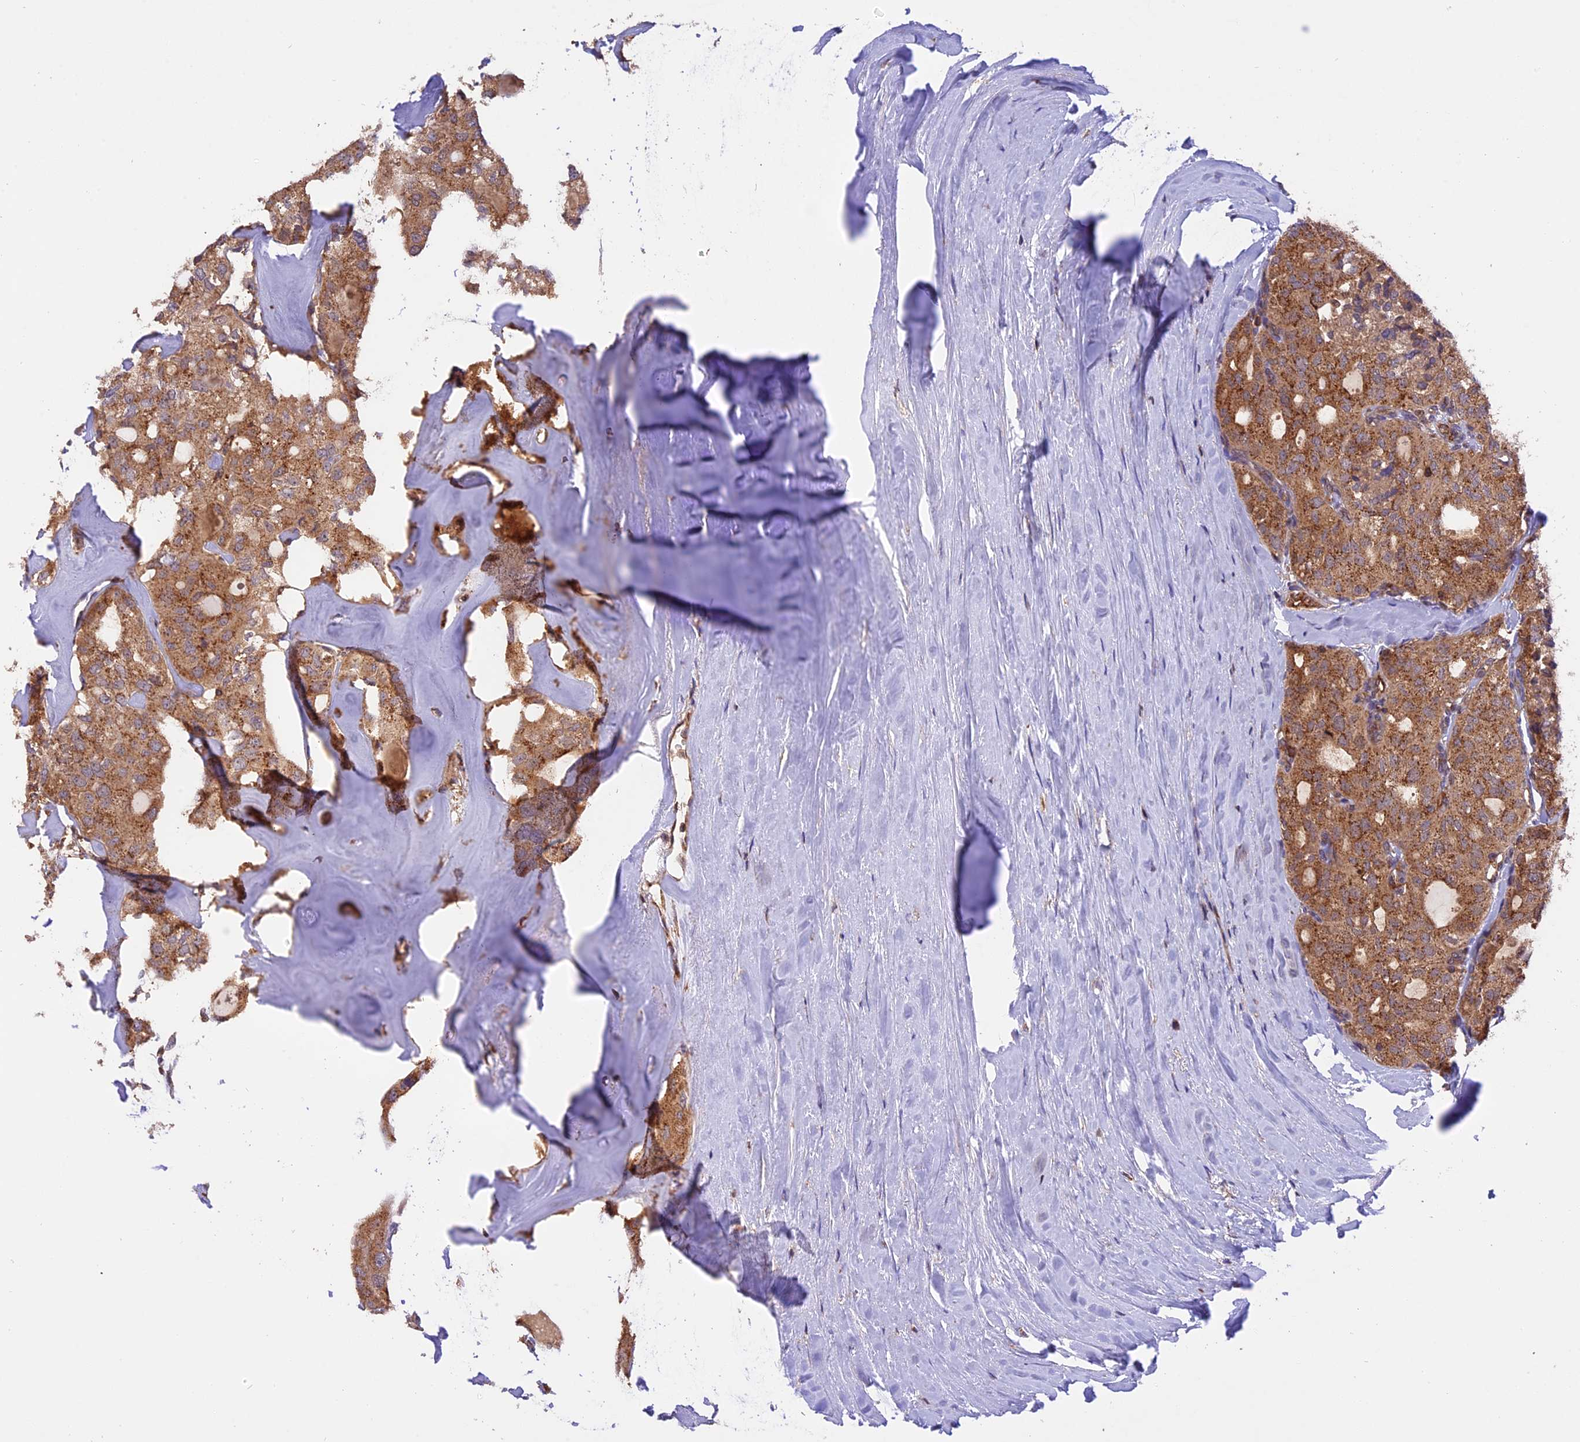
{"staining": {"intensity": "moderate", "quantity": ">75%", "location": "cytoplasmic/membranous"}, "tissue": "thyroid cancer", "cell_type": "Tumor cells", "image_type": "cancer", "snomed": [{"axis": "morphology", "description": "Follicular adenoma carcinoma, NOS"}, {"axis": "topography", "description": "Thyroid gland"}], "caption": "The photomicrograph displays immunohistochemical staining of thyroid cancer. There is moderate cytoplasmic/membranous expression is seen in about >75% of tumor cells. (IHC, brightfield microscopy, high magnification).", "gene": "PEX3", "patient": {"sex": "male", "age": 75}}